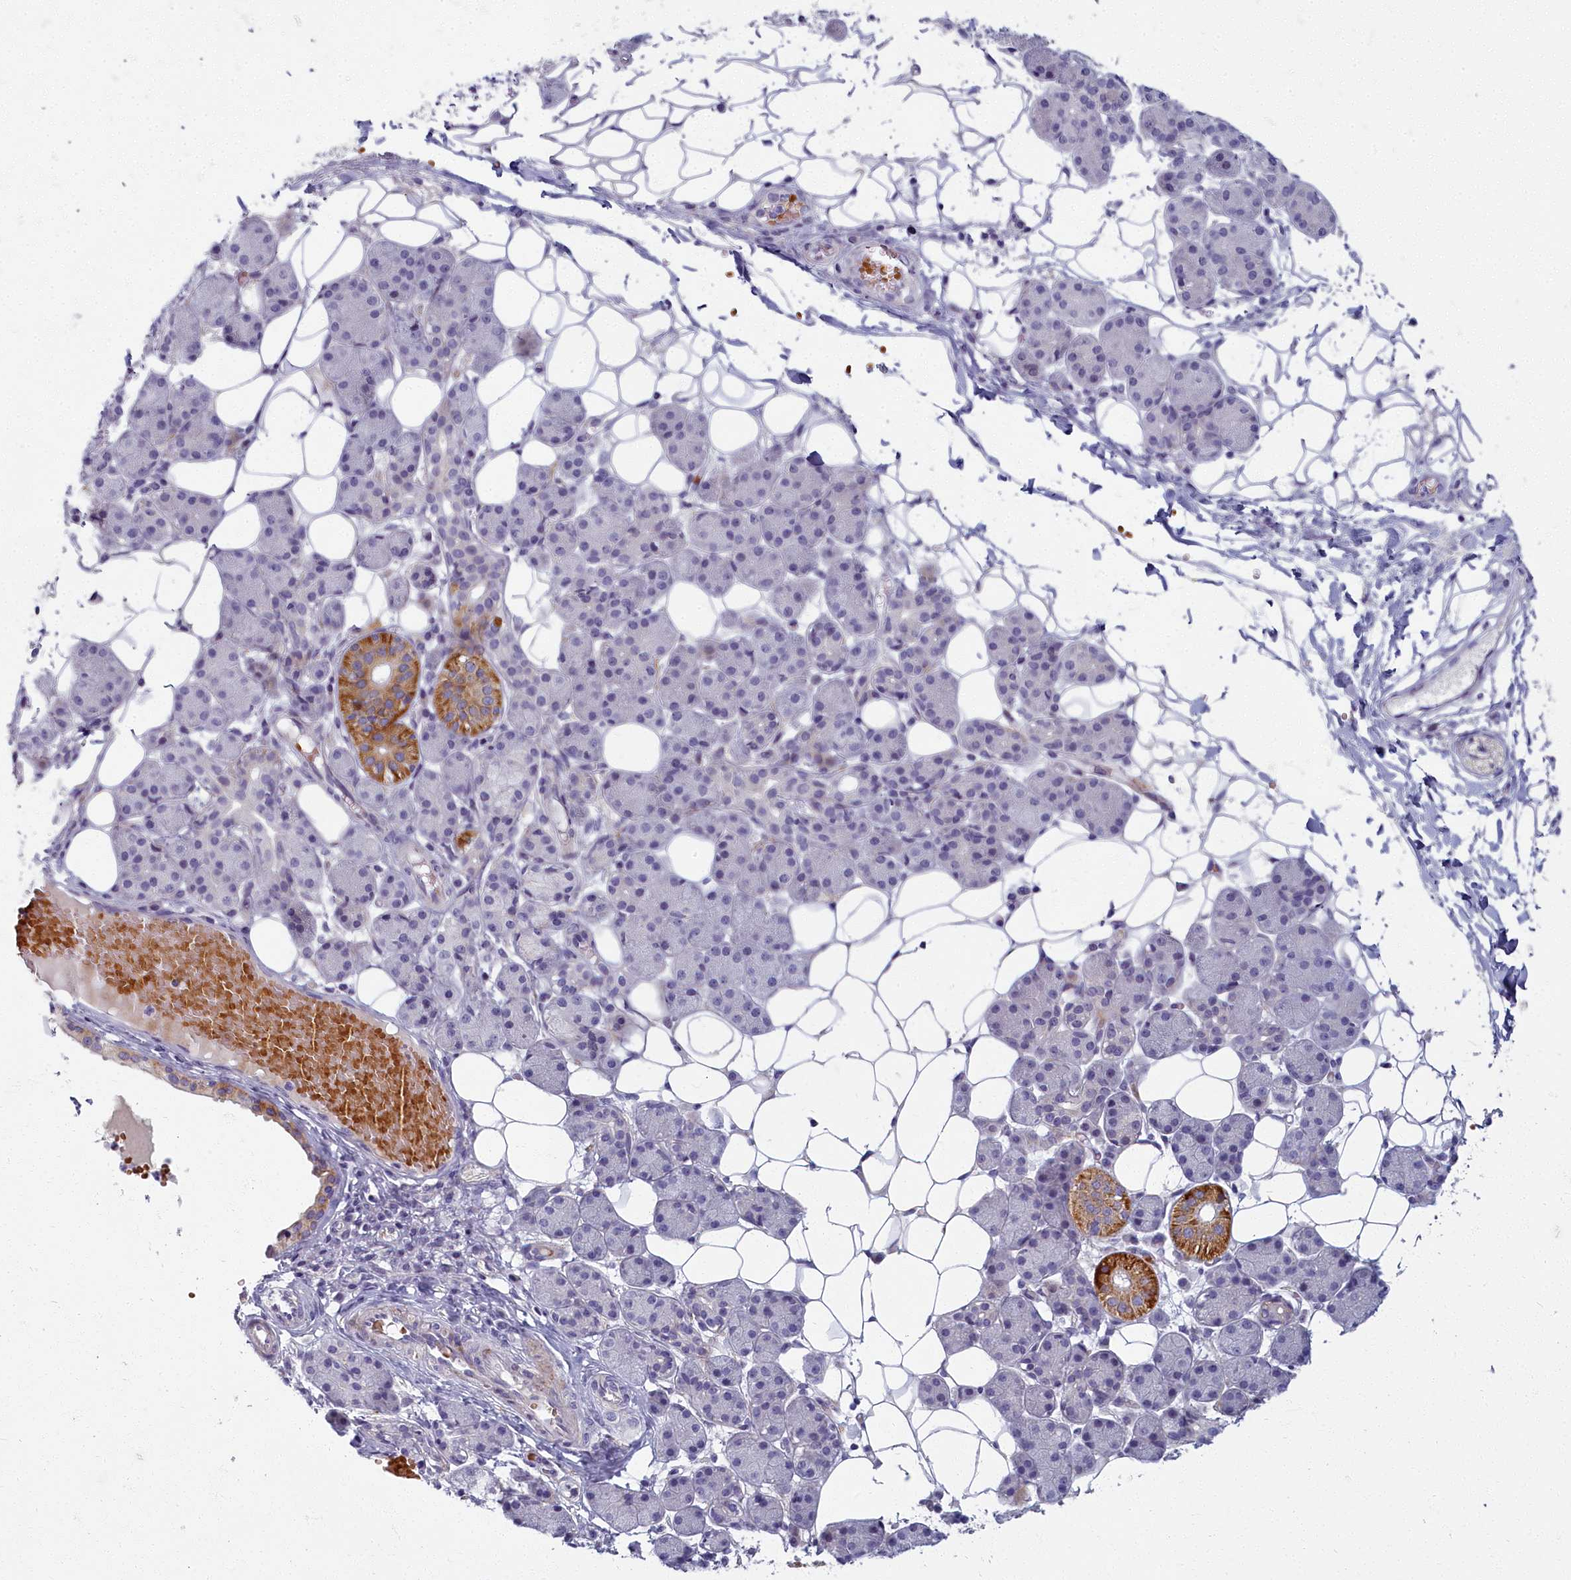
{"staining": {"intensity": "strong", "quantity": "<25%", "location": "cytoplasmic/membranous"}, "tissue": "salivary gland", "cell_type": "Glandular cells", "image_type": "normal", "snomed": [{"axis": "morphology", "description": "Normal tissue, NOS"}, {"axis": "topography", "description": "Salivary gland"}], "caption": "Strong cytoplasmic/membranous positivity for a protein is present in about <25% of glandular cells of normal salivary gland using IHC.", "gene": "ARL15", "patient": {"sex": "female", "age": 33}}